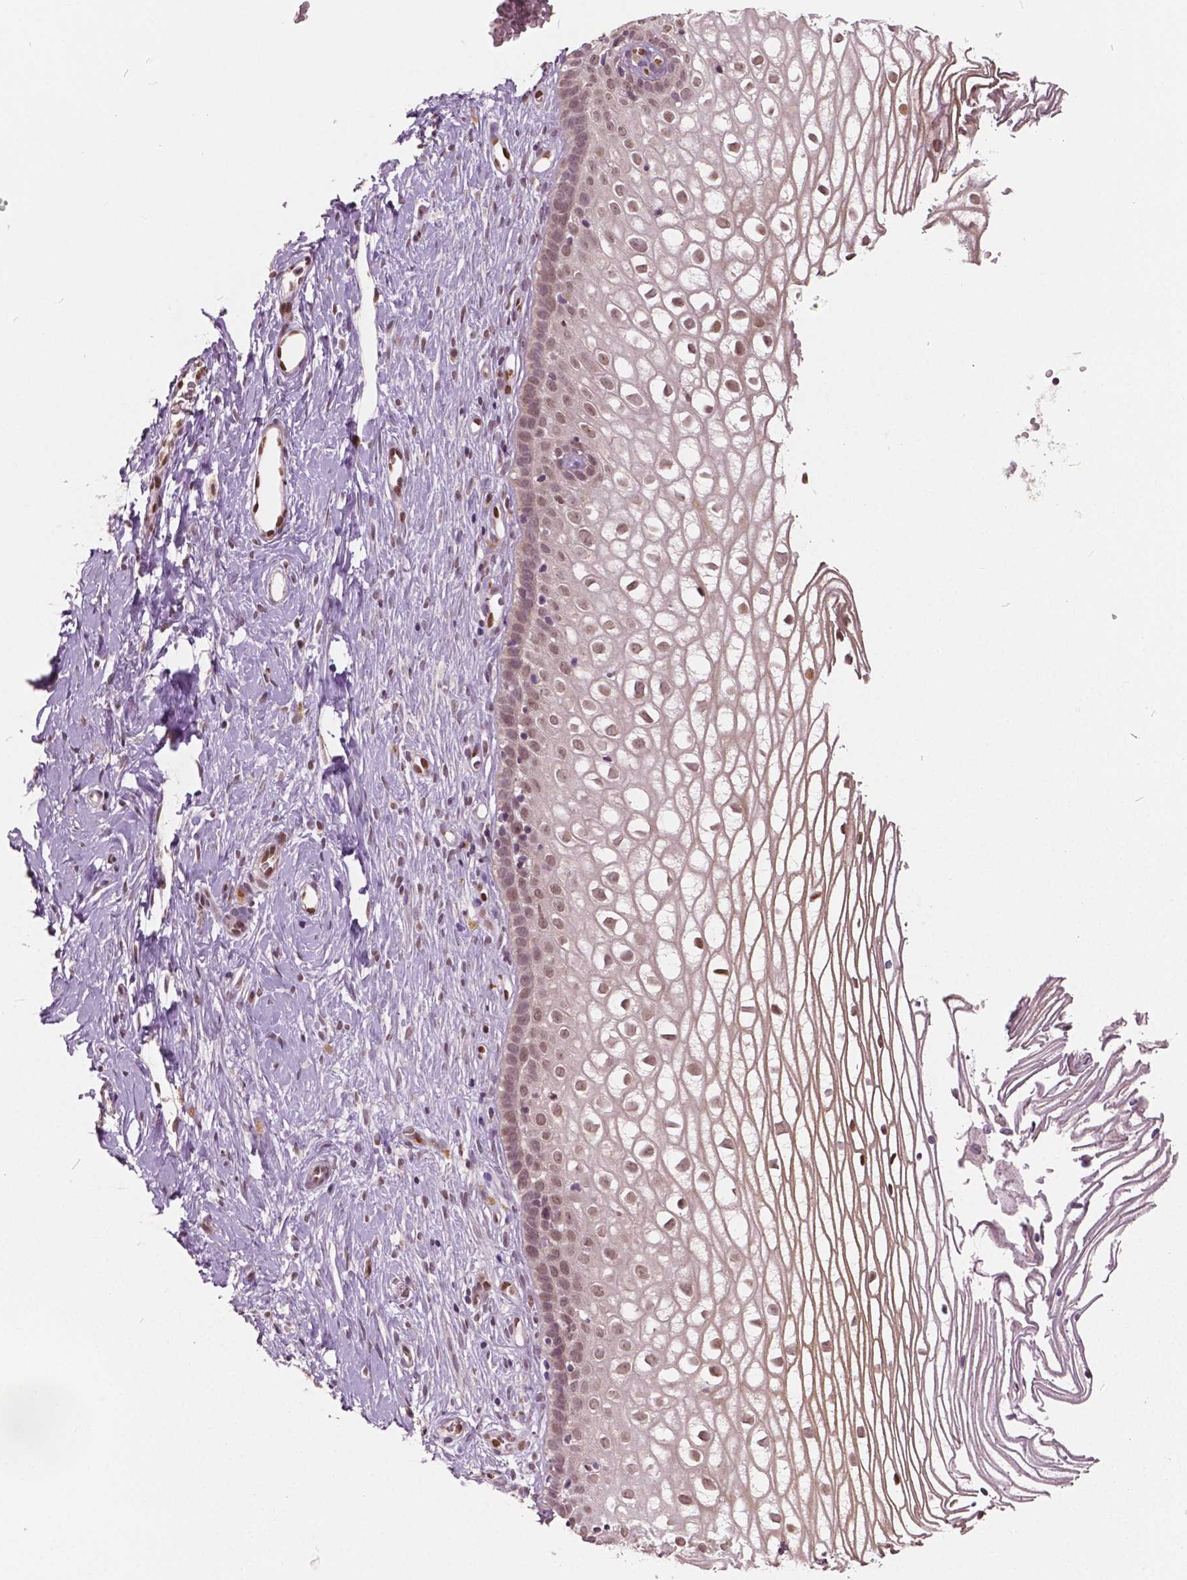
{"staining": {"intensity": "weak", "quantity": ">75%", "location": "nuclear"}, "tissue": "cervix", "cell_type": "Glandular cells", "image_type": "normal", "snomed": [{"axis": "morphology", "description": "Normal tissue, NOS"}, {"axis": "topography", "description": "Cervix"}], "caption": "Brown immunohistochemical staining in unremarkable cervix demonstrates weak nuclear staining in approximately >75% of glandular cells.", "gene": "HMBOX1", "patient": {"sex": "female", "age": 40}}